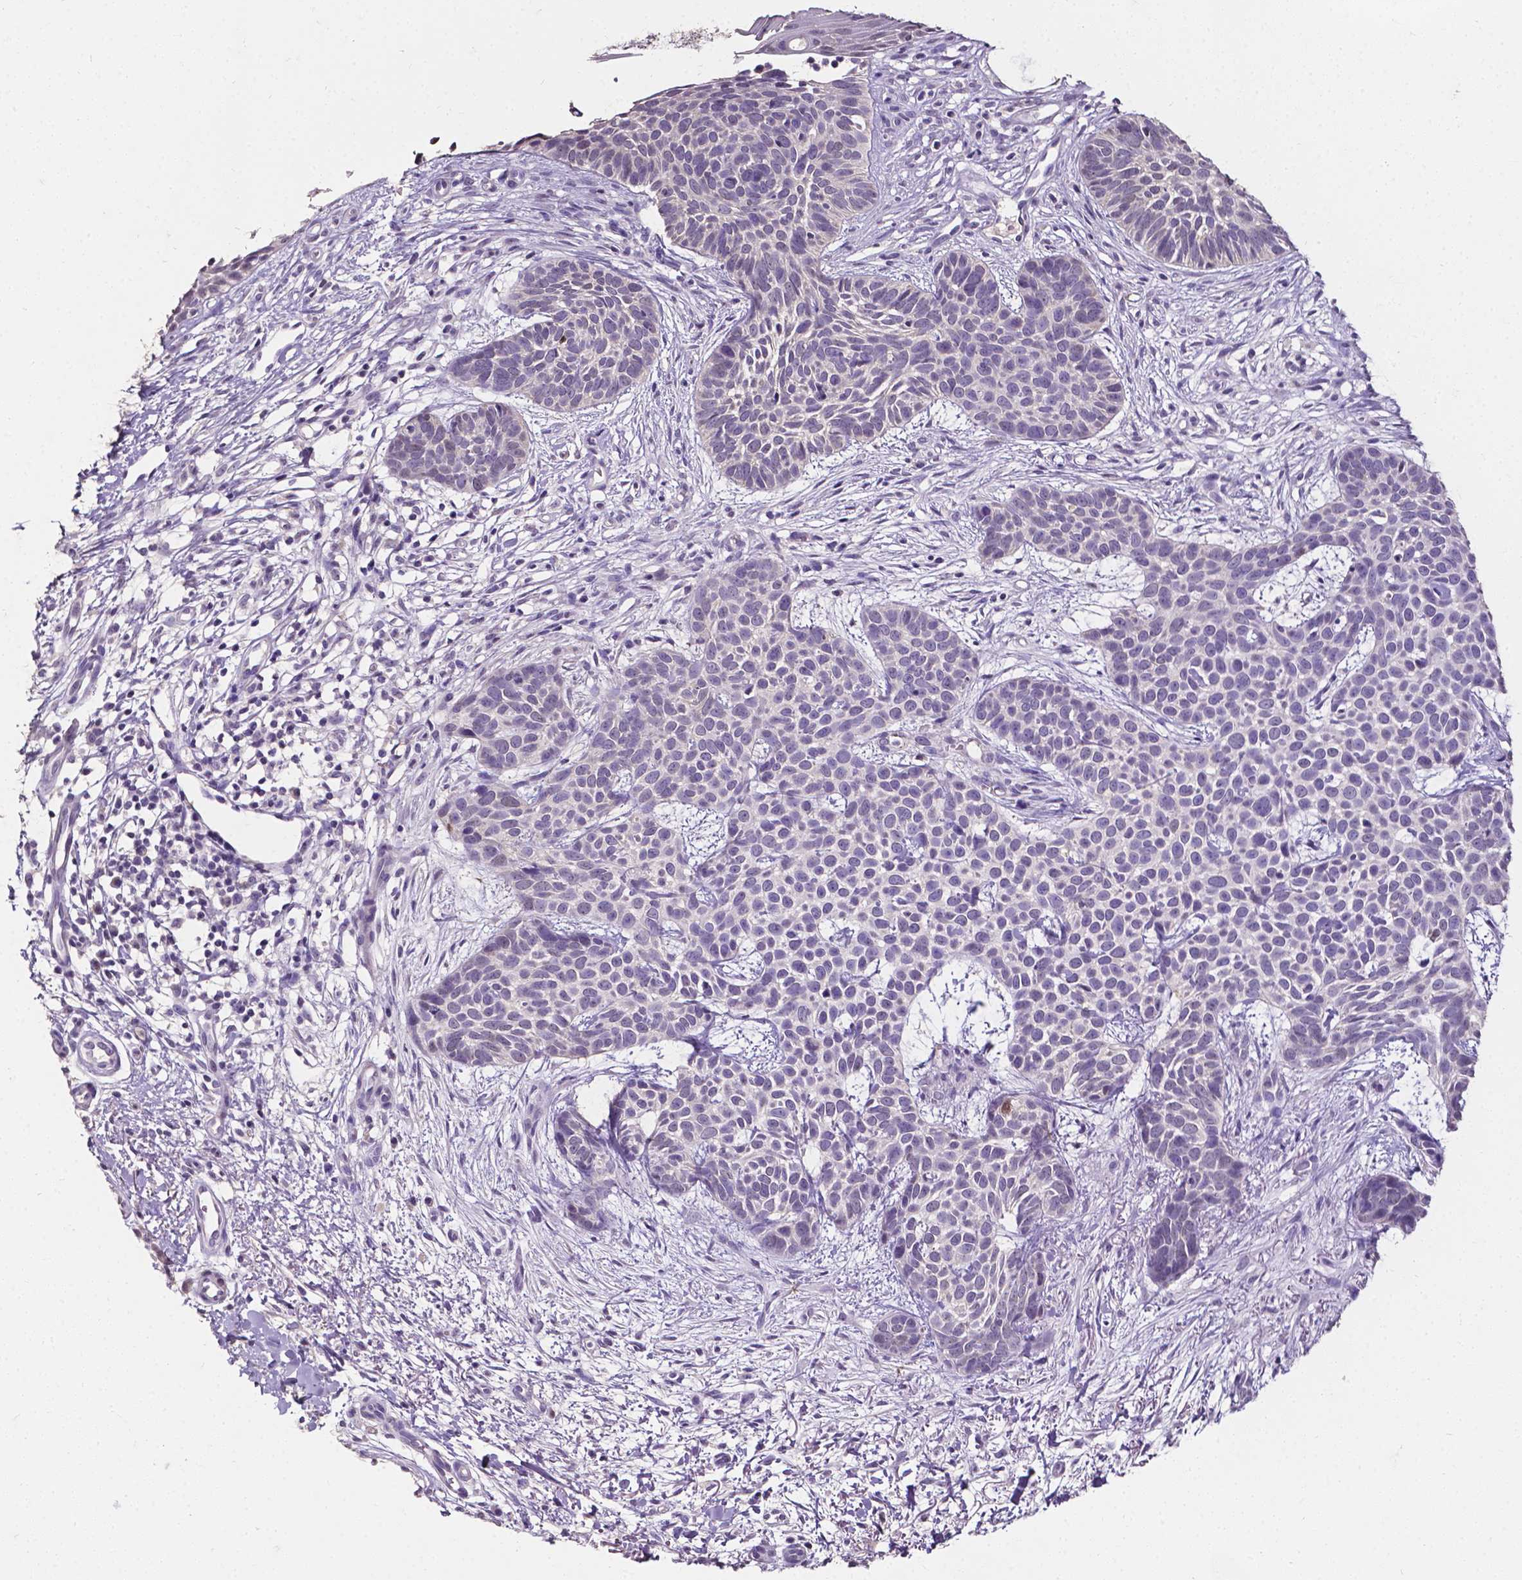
{"staining": {"intensity": "negative", "quantity": "none", "location": "none"}, "tissue": "skin cancer", "cell_type": "Tumor cells", "image_type": "cancer", "snomed": [{"axis": "morphology", "description": "Basal cell carcinoma"}, {"axis": "topography", "description": "Skin"}], "caption": "Tumor cells are negative for protein expression in human skin cancer (basal cell carcinoma). (Stains: DAB immunohistochemistry (IHC) with hematoxylin counter stain, Microscopy: brightfield microscopy at high magnification).", "gene": "PSAT1", "patient": {"sex": "male", "age": 69}}